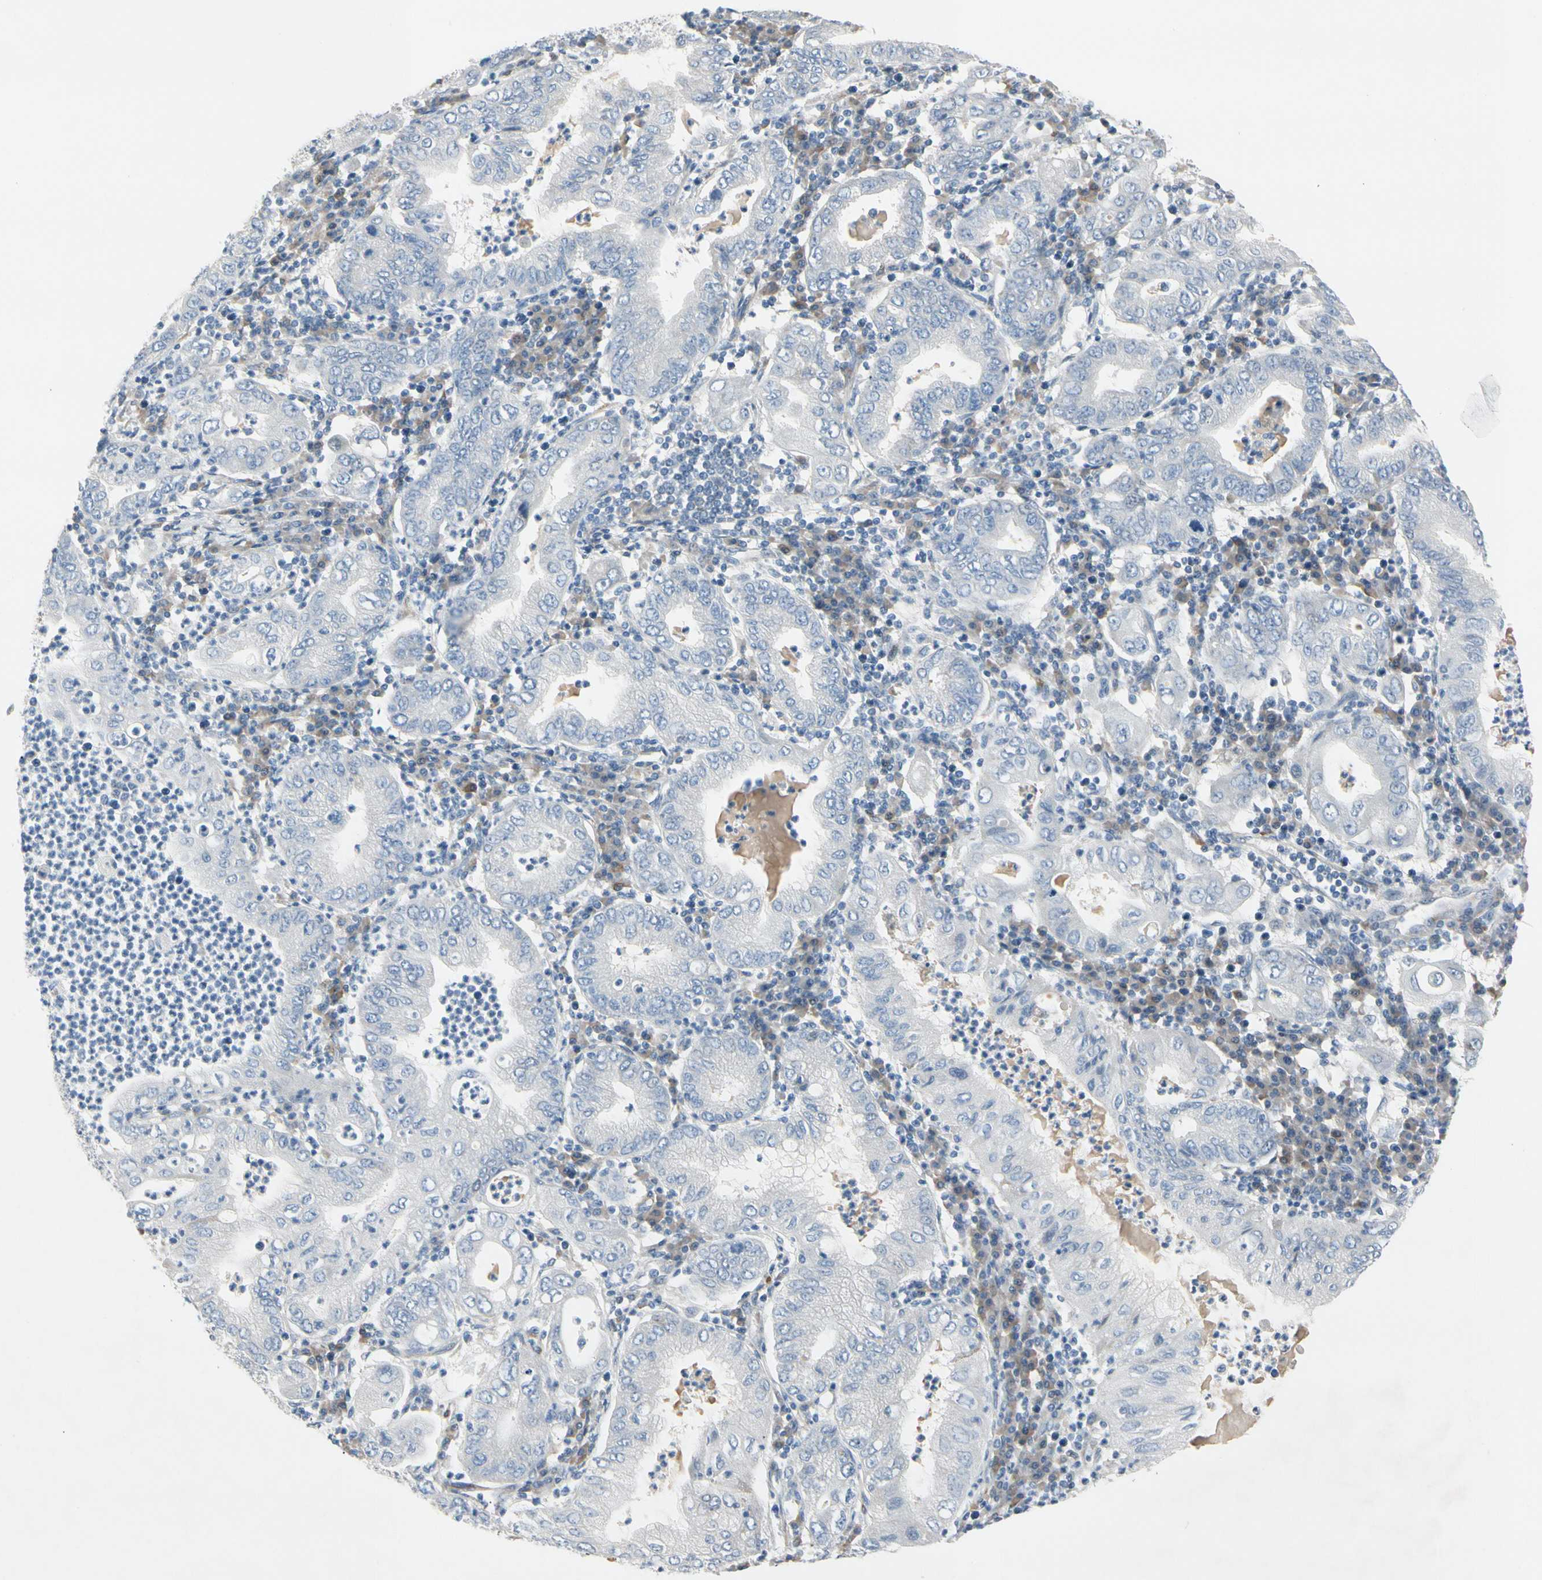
{"staining": {"intensity": "negative", "quantity": "none", "location": "none"}, "tissue": "stomach cancer", "cell_type": "Tumor cells", "image_type": "cancer", "snomed": [{"axis": "morphology", "description": "Normal tissue, NOS"}, {"axis": "morphology", "description": "Adenocarcinoma, NOS"}, {"axis": "topography", "description": "Esophagus"}, {"axis": "topography", "description": "Stomach, upper"}, {"axis": "topography", "description": "Peripheral nerve tissue"}], "caption": "The histopathology image shows no significant positivity in tumor cells of stomach cancer (adenocarcinoma).", "gene": "MAP2", "patient": {"sex": "male", "age": 62}}